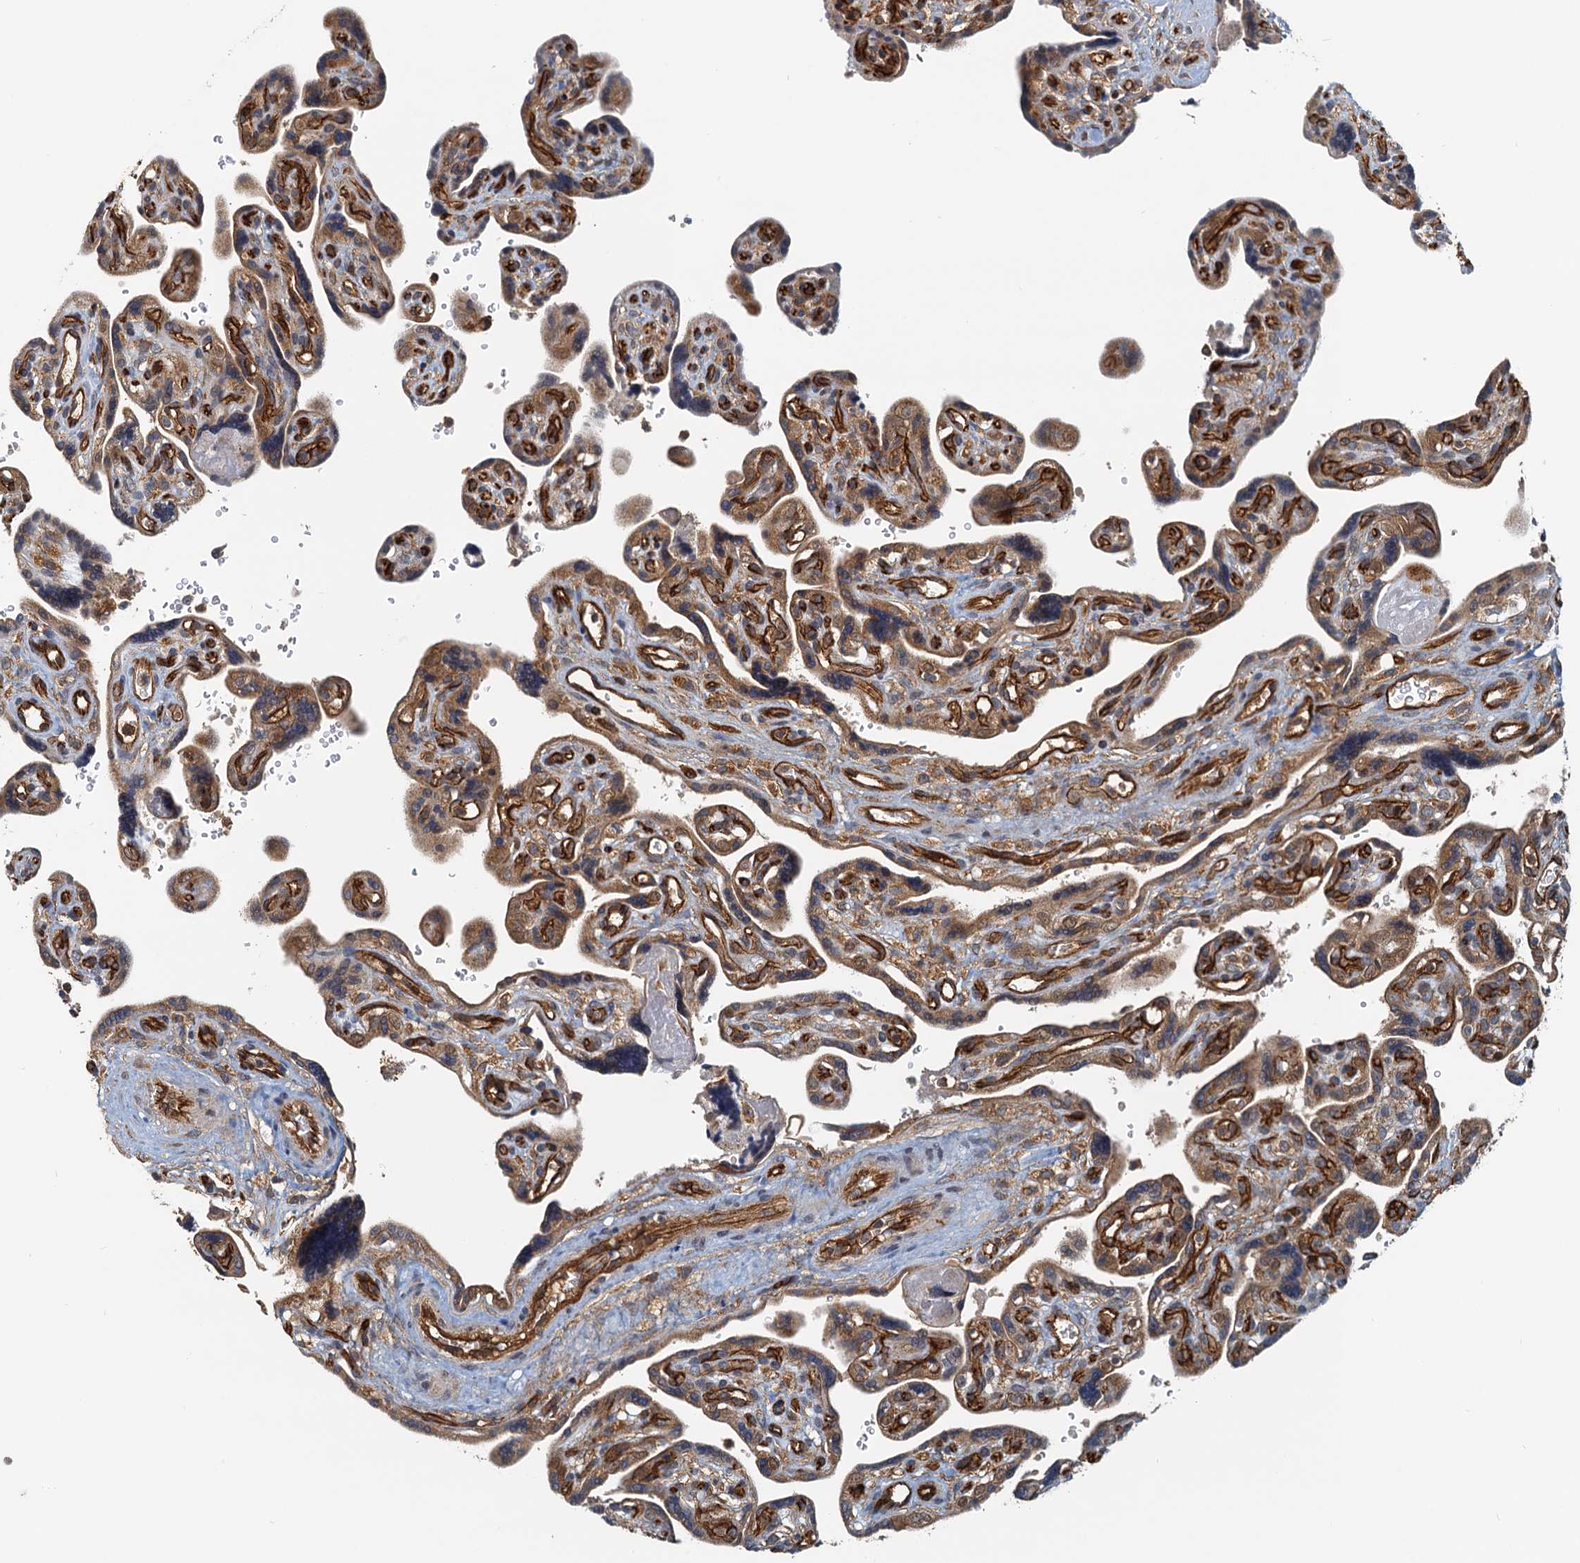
{"staining": {"intensity": "moderate", "quantity": ">75%", "location": "cytoplasmic/membranous"}, "tissue": "placenta", "cell_type": "Trophoblastic cells", "image_type": "normal", "snomed": [{"axis": "morphology", "description": "Normal tissue, NOS"}, {"axis": "topography", "description": "Placenta"}], "caption": "Immunohistochemistry staining of benign placenta, which shows medium levels of moderate cytoplasmic/membranous positivity in approximately >75% of trophoblastic cells indicating moderate cytoplasmic/membranous protein expression. The staining was performed using DAB (brown) for protein detection and nuclei were counterstained in hematoxylin (blue).", "gene": "NIPAL3", "patient": {"sex": "female", "age": 39}}